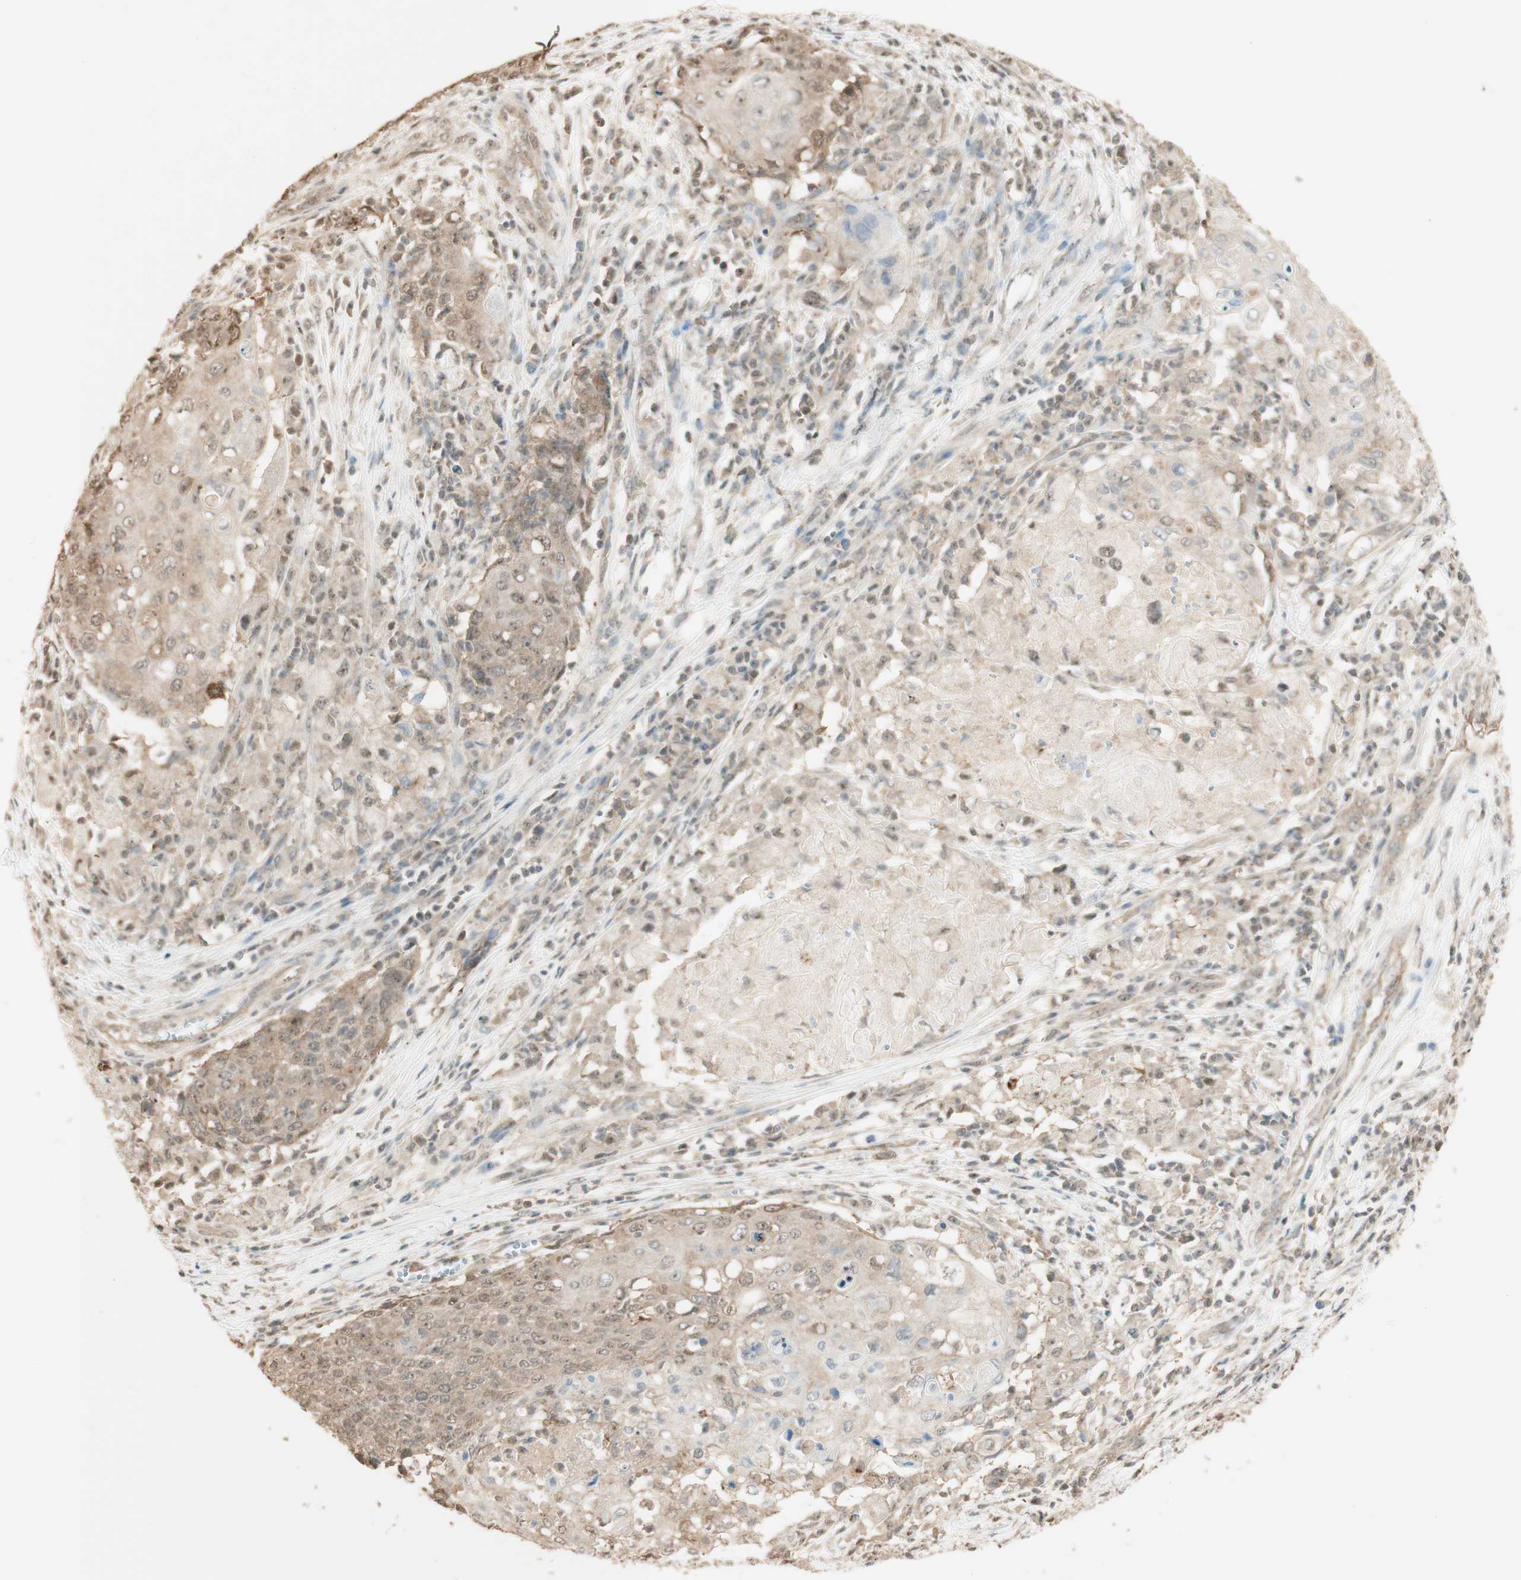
{"staining": {"intensity": "weak", "quantity": ">75%", "location": "cytoplasmic/membranous,nuclear"}, "tissue": "cervical cancer", "cell_type": "Tumor cells", "image_type": "cancer", "snomed": [{"axis": "morphology", "description": "Squamous cell carcinoma, NOS"}, {"axis": "topography", "description": "Cervix"}], "caption": "Cervical cancer (squamous cell carcinoma) stained with immunohistochemistry displays weak cytoplasmic/membranous and nuclear positivity in approximately >75% of tumor cells.", "gene": "SPINT2", "patient": {"sex": "female", "age": 39}}